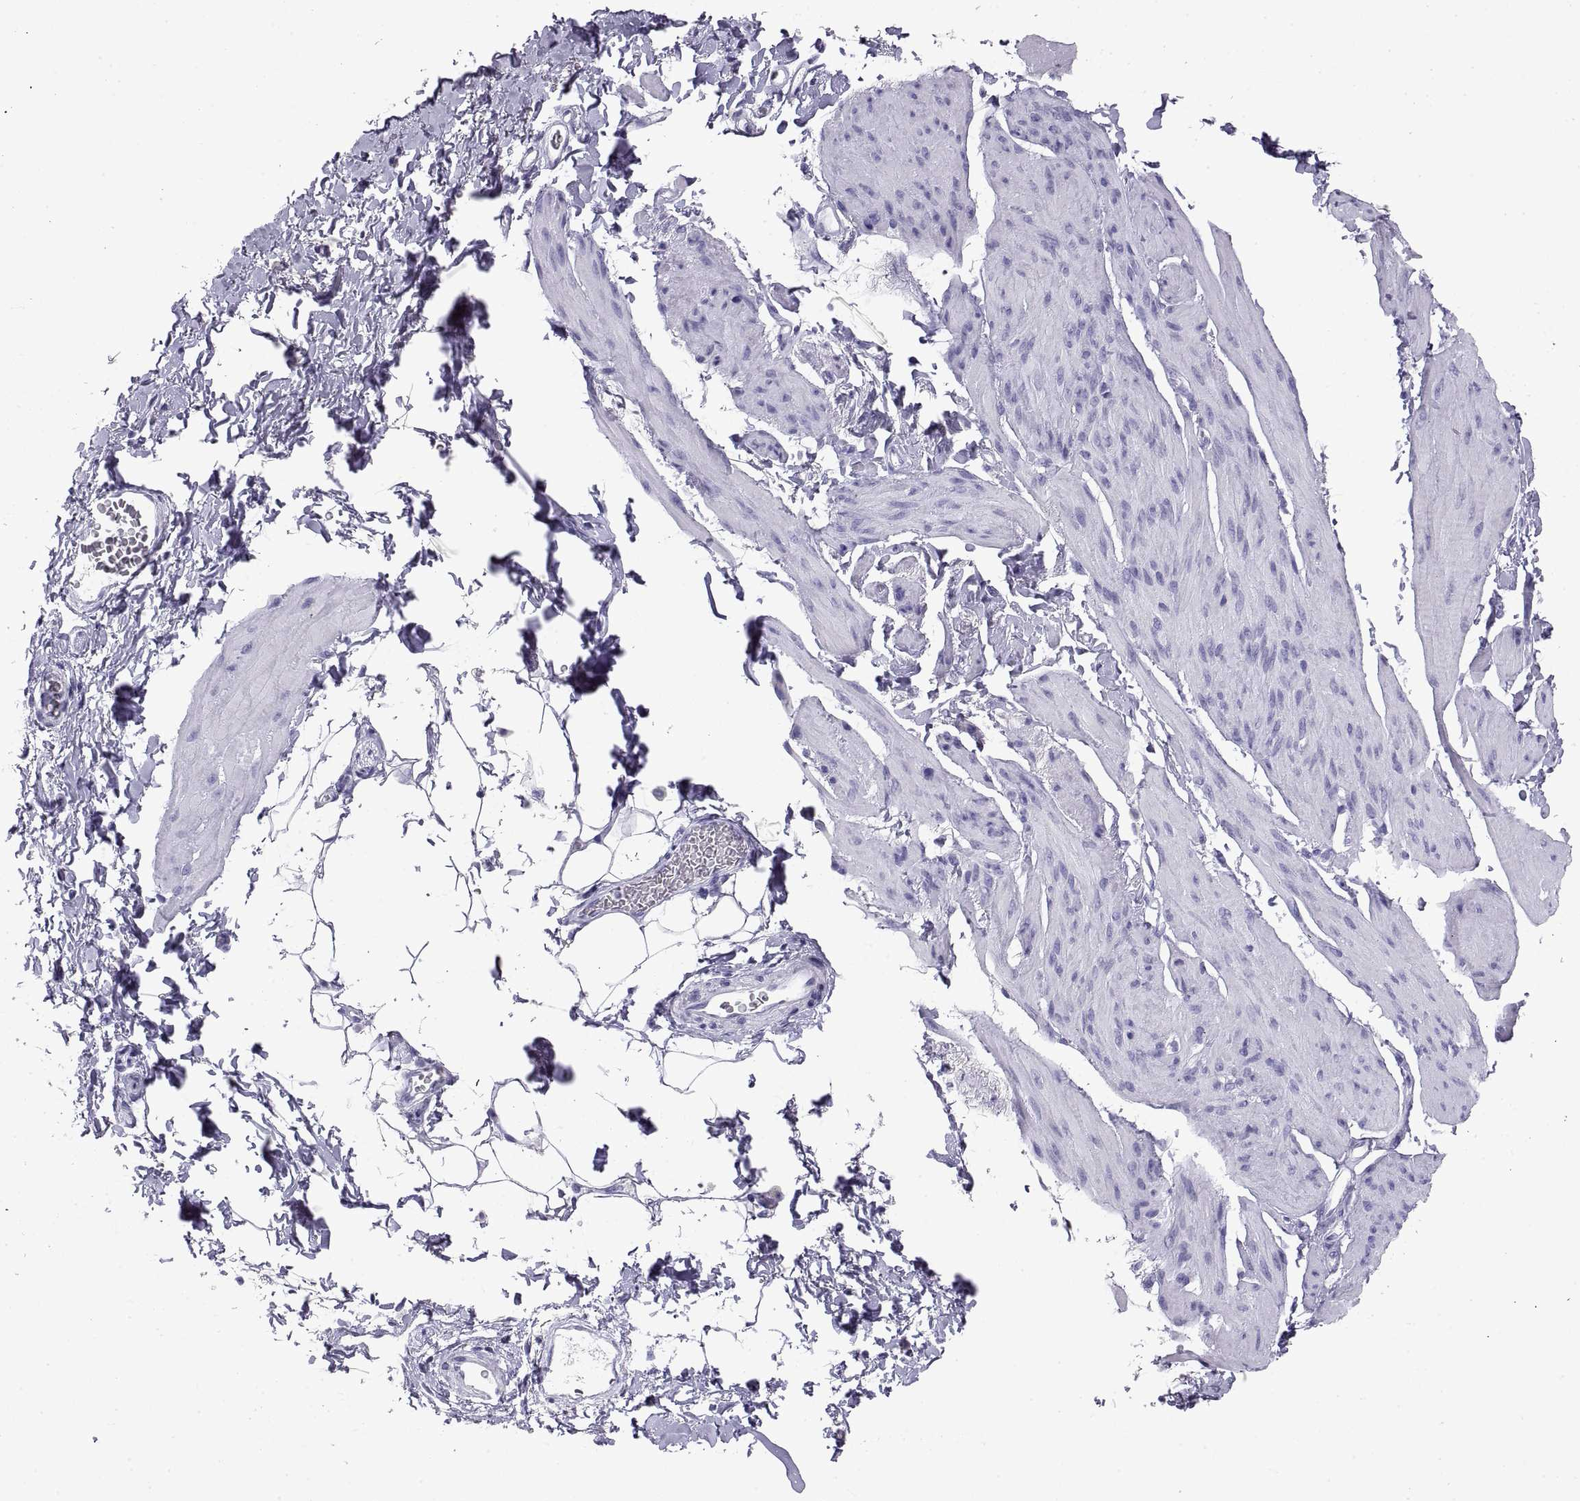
{"staining": {"intensity": "negative", "quantity": "none", "location": "none"}, "tissue": "smooth muscle", "cell_type": "Smooth muscle cells", "image_type": "normal", "snomed": [{"axis": "morphology", "description": "Normal tissue, NOS"}, {"axis": "topography", "description": "Adipose tissue"}, {"axis": "topography", "description": "Smooth muscle"}, {"axis": "topography", "description": "Peripheral nerve tissue"}], "caption": "An immunohistochemistry (IHC) photomicrograph of unremarkable smooth muscle is shown. There is no staining in smooth muscle cells of smooth muscle. (IHC, brightfield microscopy, high magnification).", "gene": "RLBP1", "patient": {"sex": "male", "age": 83}}